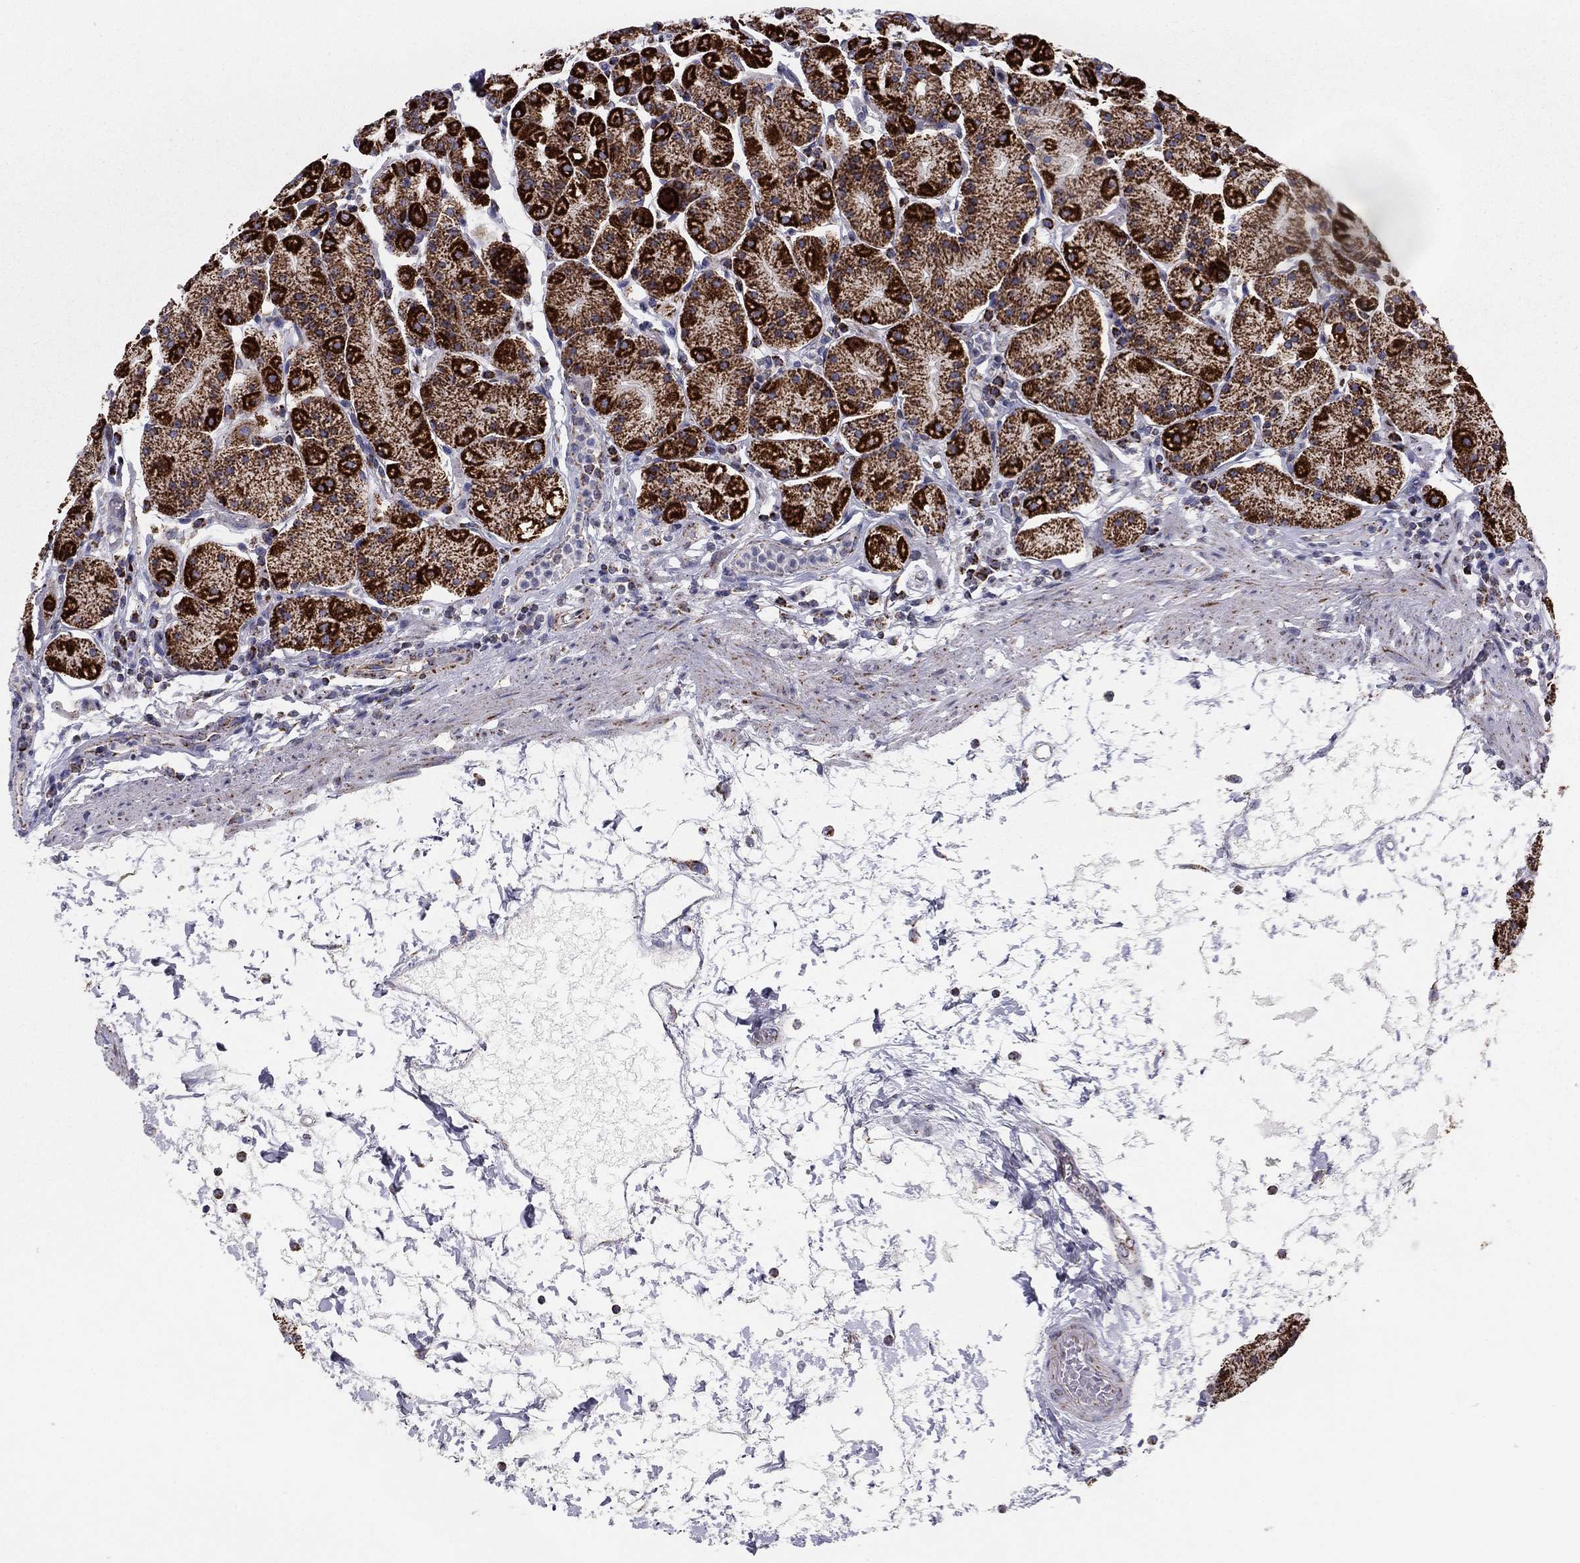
{"staining": {"intensity": "strong", "quantity": "25%-75%", "location": "cytoplasmic/membranous"}, "tissue": "stomach", "cell_type": "Glandular cells", "image_type": "normal", "snomed": [{"axis": "morphology", "description": "Normal tissue, NOS"}, {"axis": "topography", "description": "Stomach"}], "caption": "Benign stomach demonstrates strong cytoplasmic/membranous expression in about 25%-75% of glandular cells, visualized by immunohistochemistry. (IHC, brightfield microscopy, high magnification).", "gene": "NDUFV1", "patient": {"sex": "male", "age": 54}}